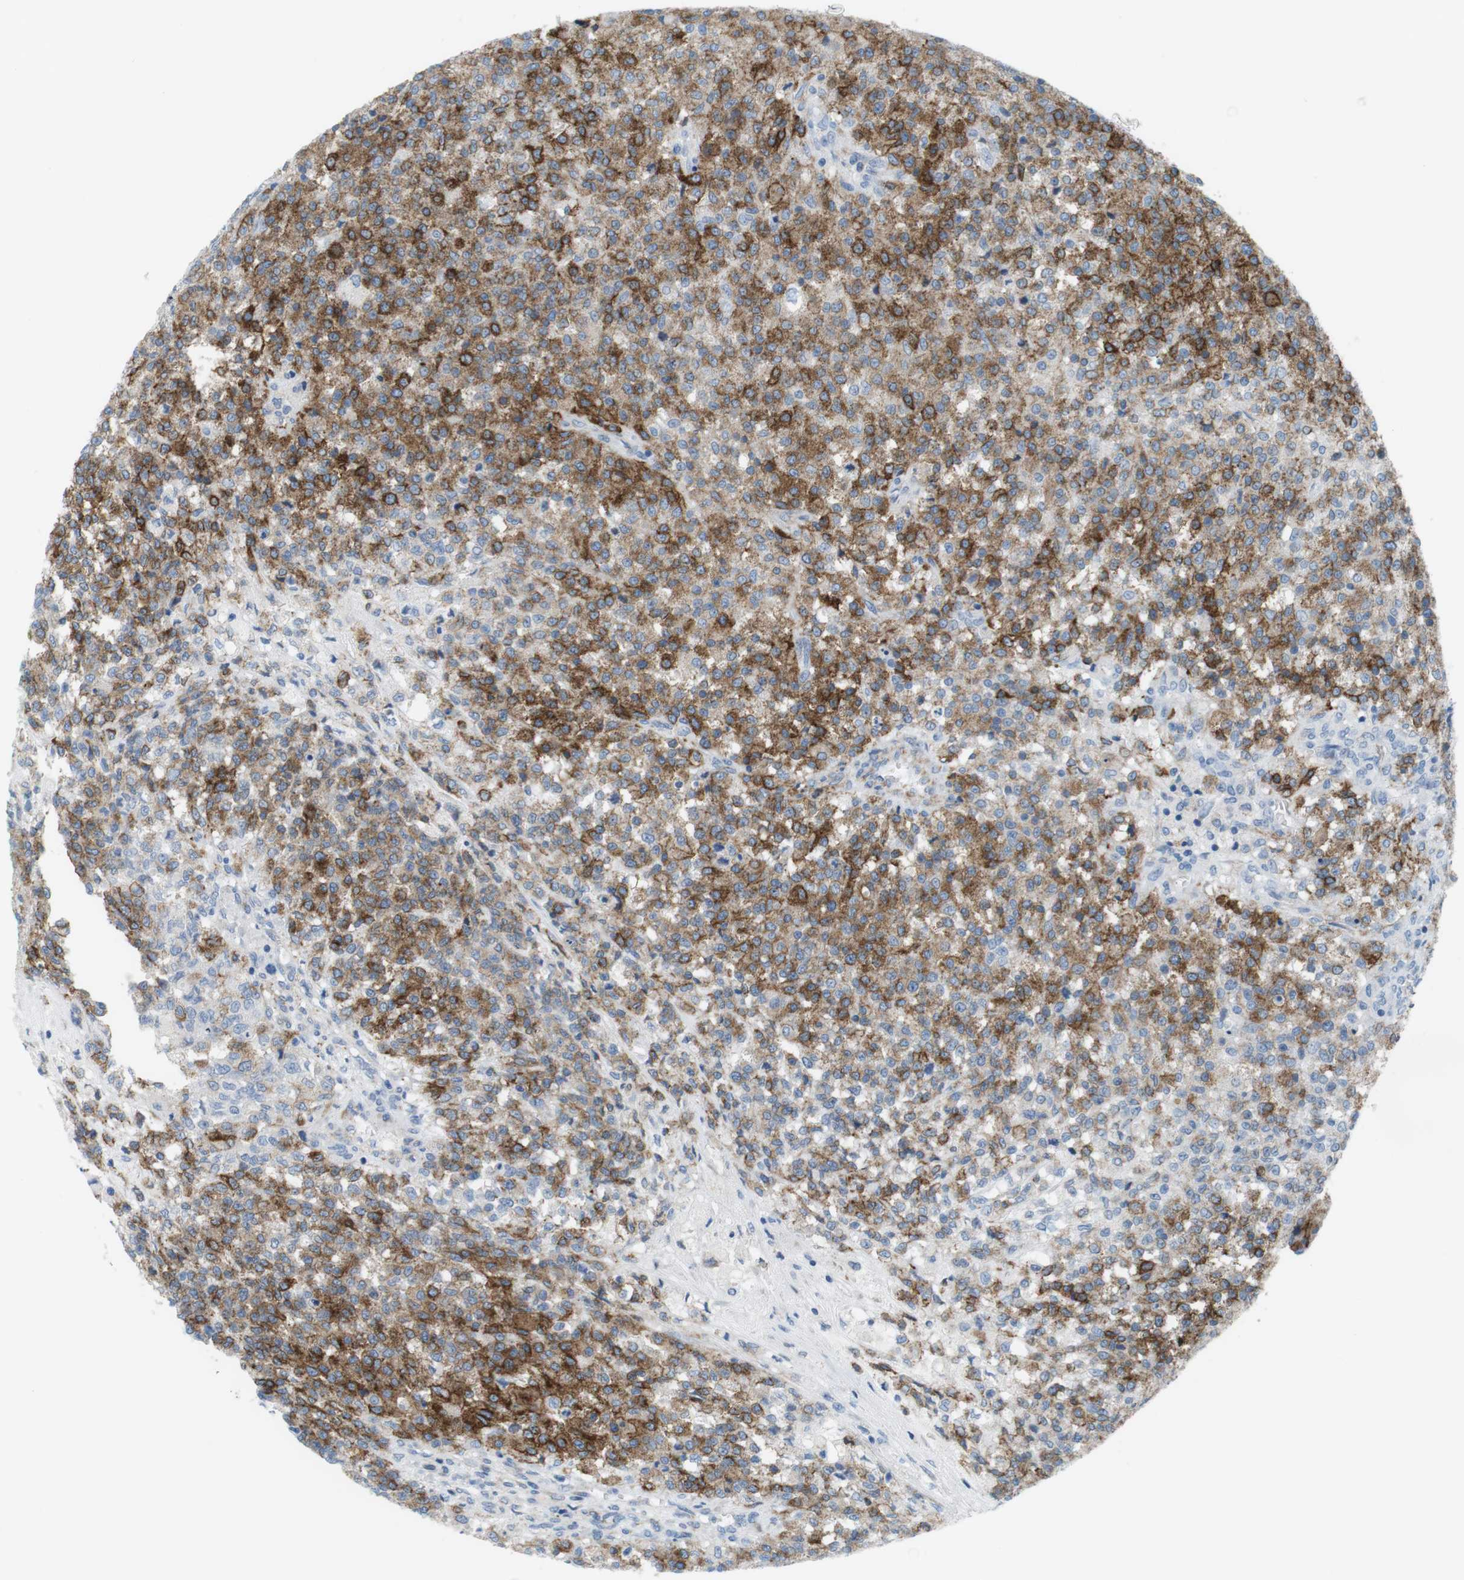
{"staining": {"intensity": "strong", "quantity": ">75%", "location": "cytoplasmic/membranous"}, "tissue": "testis cancer", "cell_type": "Tumor cells", "image_type": "cancer", "snomed": [{"axis": "morphology", "description": "Seminoma, NOS"}, {"axis": "topography", "description": "Testis"}], "caption": "Brown immunohistochemical staining in testis cancer displays strong cytoplasmic/membranous expression in about >75% of tumor cells.", "gene": "MYH9", "patient": {"sex": "male", "age": 59}}